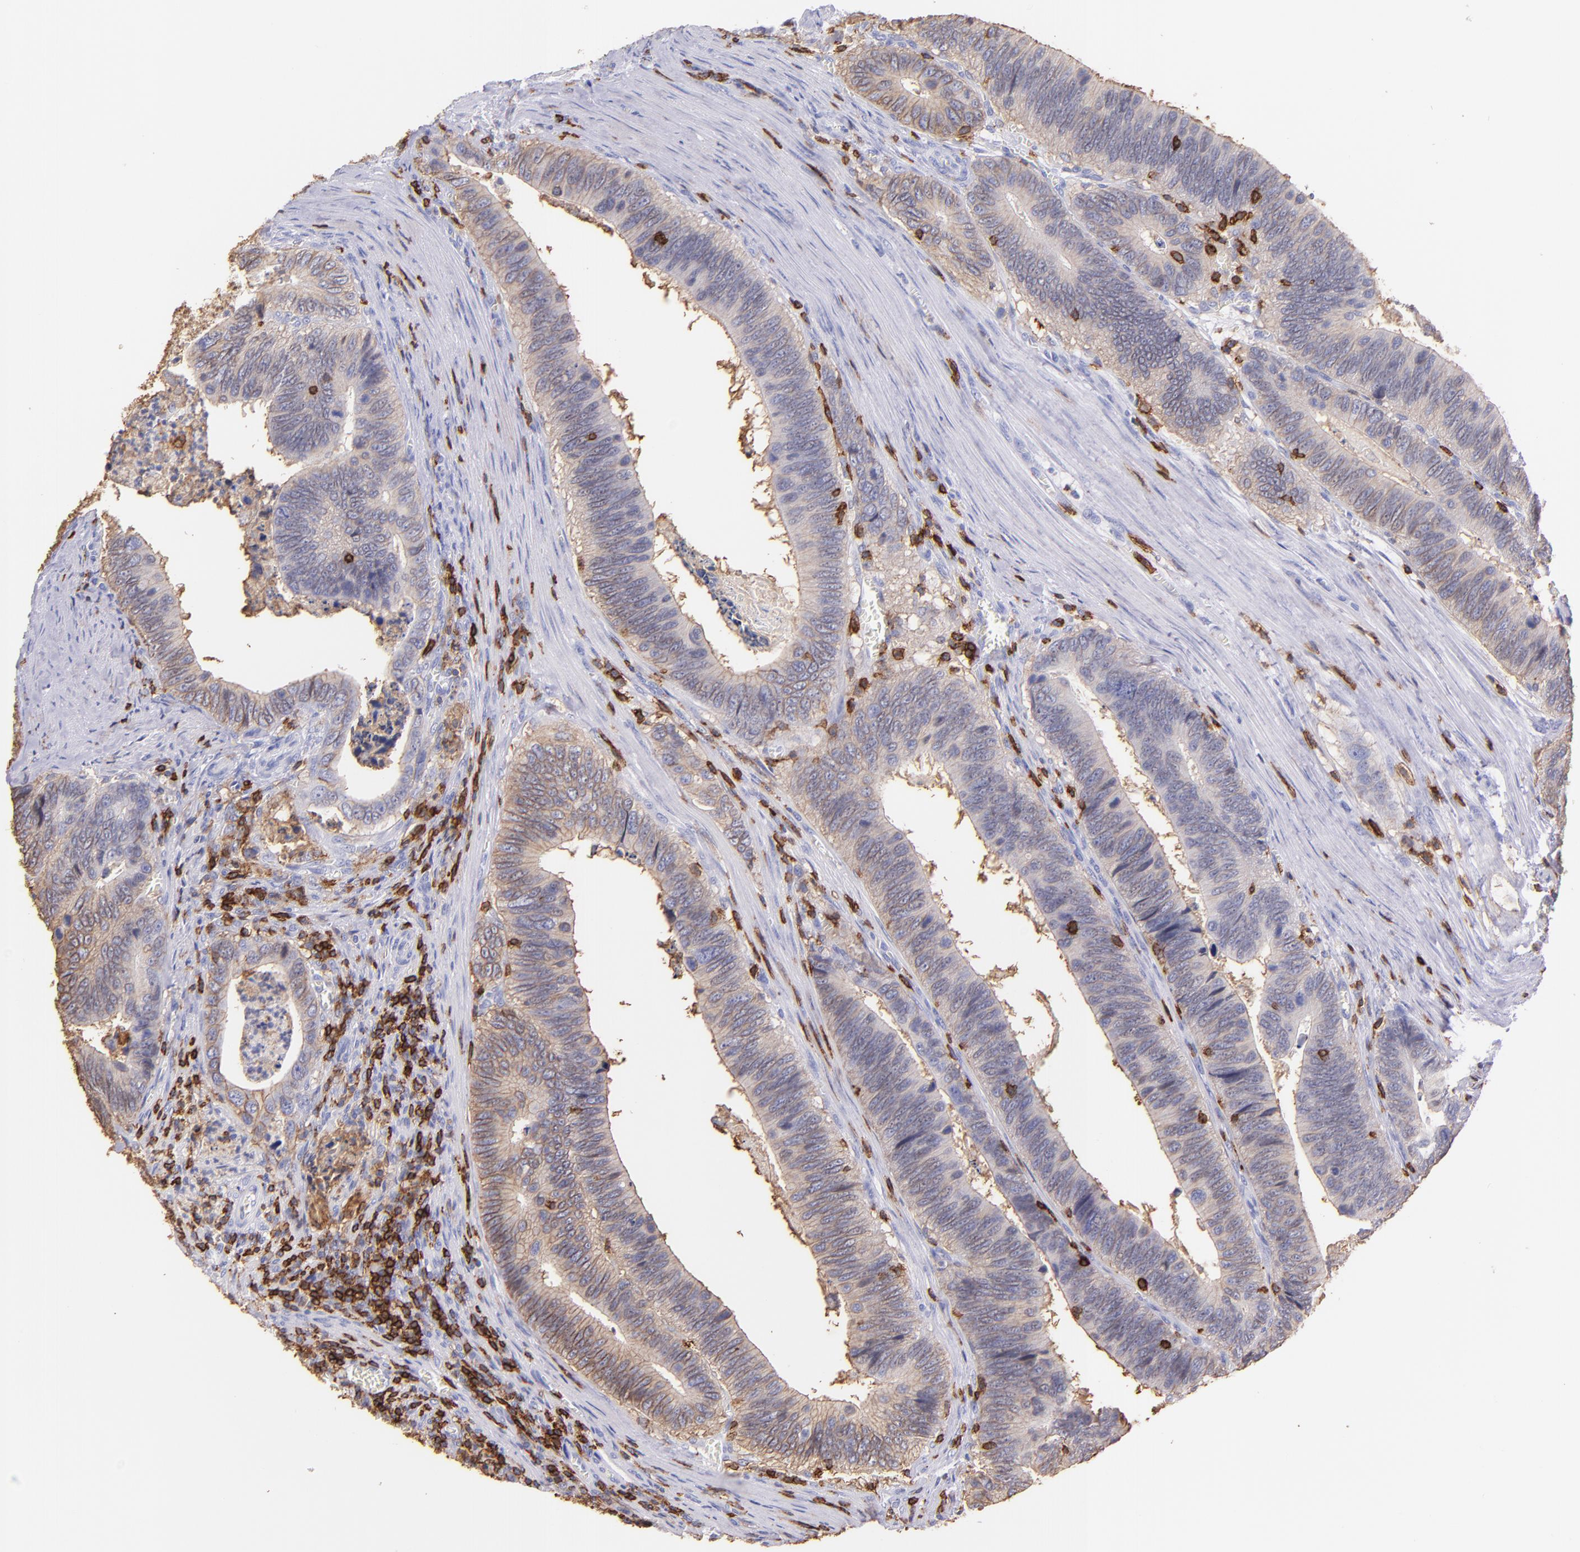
{"staining": {"intensity": "weak", "quantity": "25%-75%", "location": "cytoplasmic/membranous"}, "tissue": "colorectal cancer", "cell_type": "Tumor cells", "image_type": "cancer", "snomed": [{"axis": "morphology", "description": "Adenocarcinoma, NOS"}, {"axis": "topography", "description": "Colon"}], "caption": "Colorectal adenocarcinoma tissue shows weak cytoplasmic/membranous staining in about 25%-75% of tumor cells, visualized by immunohistochemistry.", "gene": "SPN", "patient": {"sex": "male", "age": 72}}